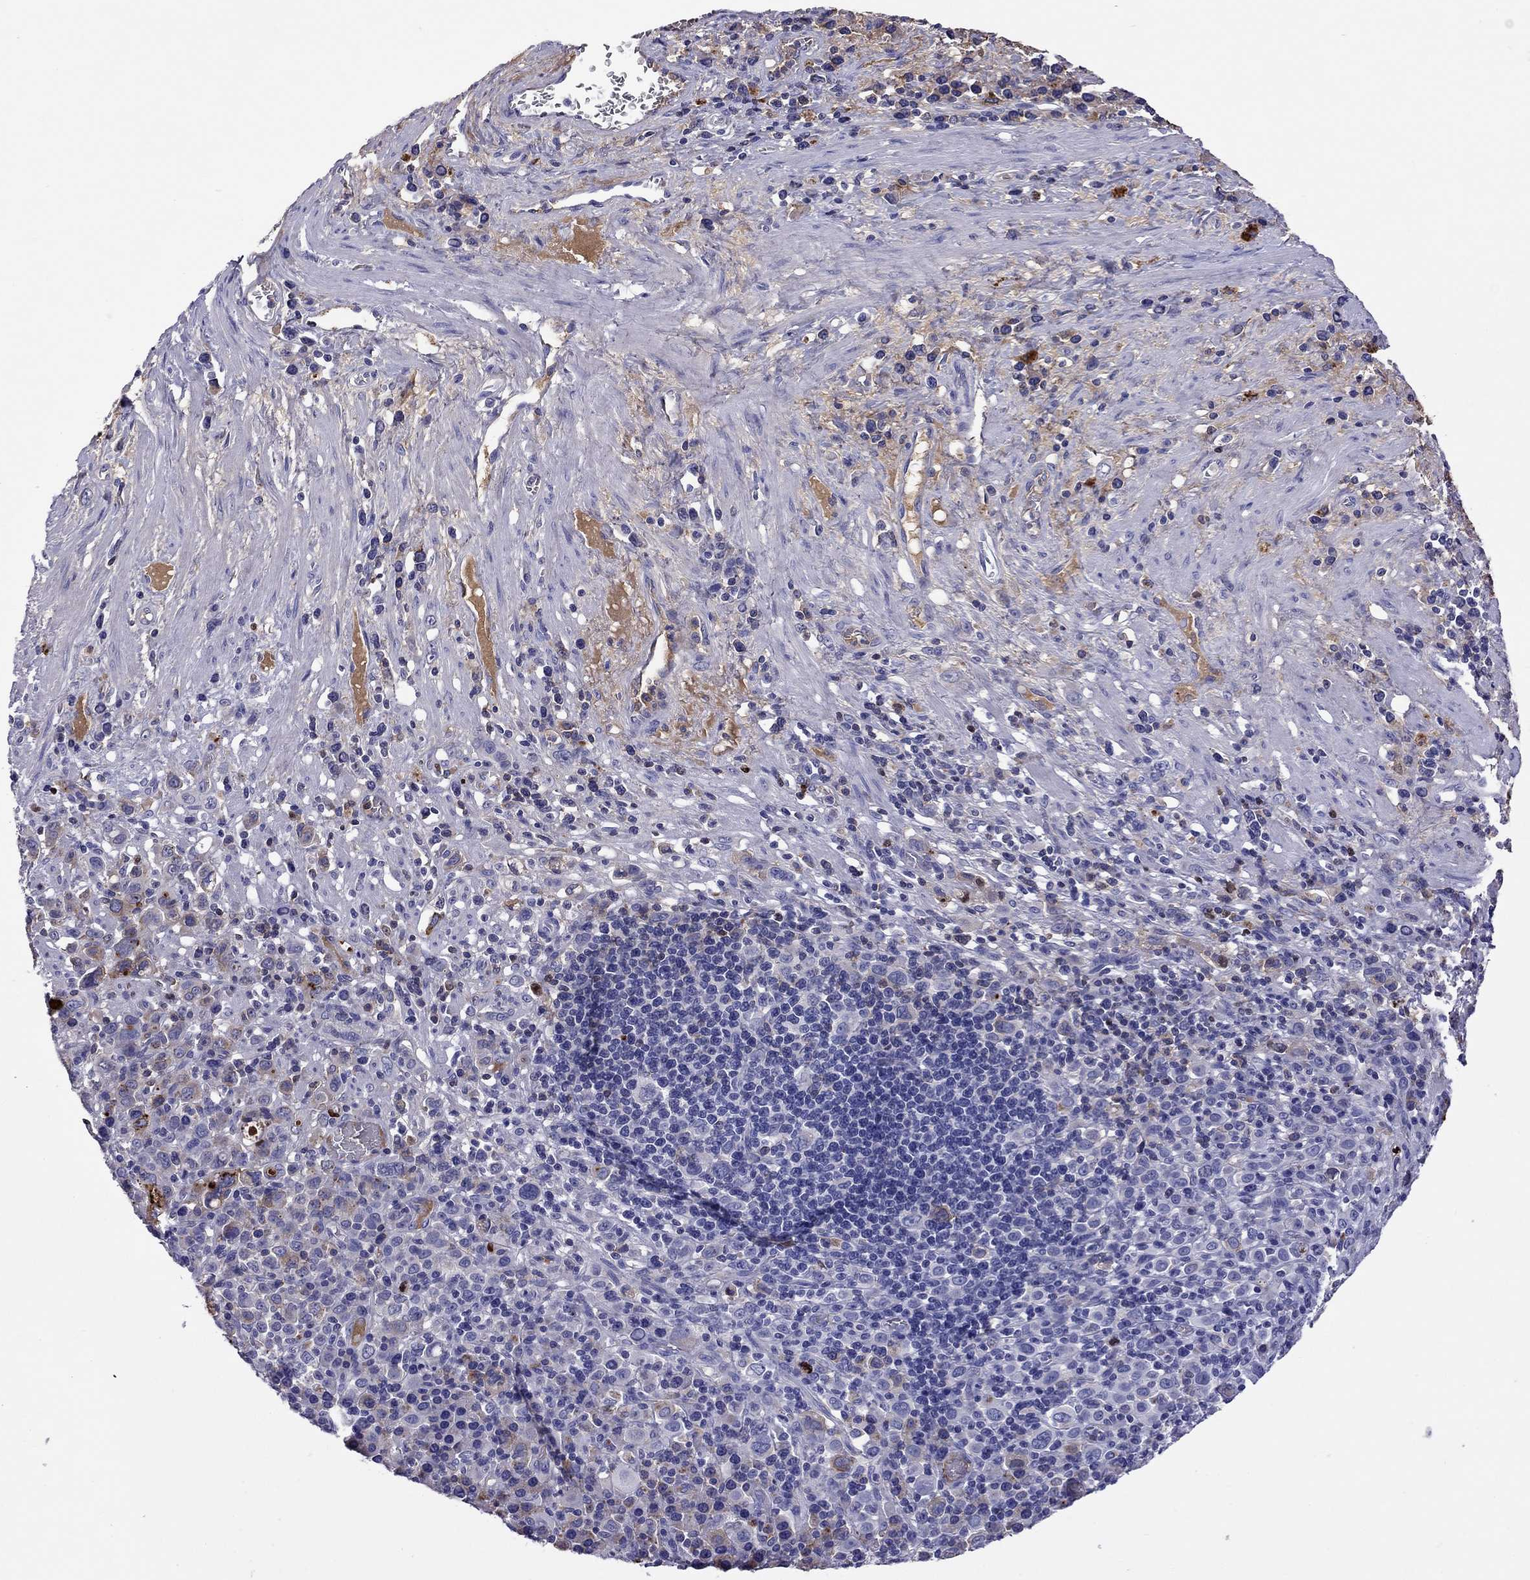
{"staining": {"intensity": "weak", "quantity": "<25%", "location": "cytoplasmic/membranous"}, "tissue": "stomach cancer", "cell_type": "Tumor cells", "image_type": "cancer", "snomed": [{"axis": "morphology", "description": "Adenocarcinoma, NOS"}, {"axis": "topography", "description": "Stomach, upper"}], "caption": "Immunohistochemical staining of stomach cancer (adenocarcinoma) displays no significant expression in tumor cells.", "gene": "SERPINA3", "patient": {"sex": "male", "age": 75}}